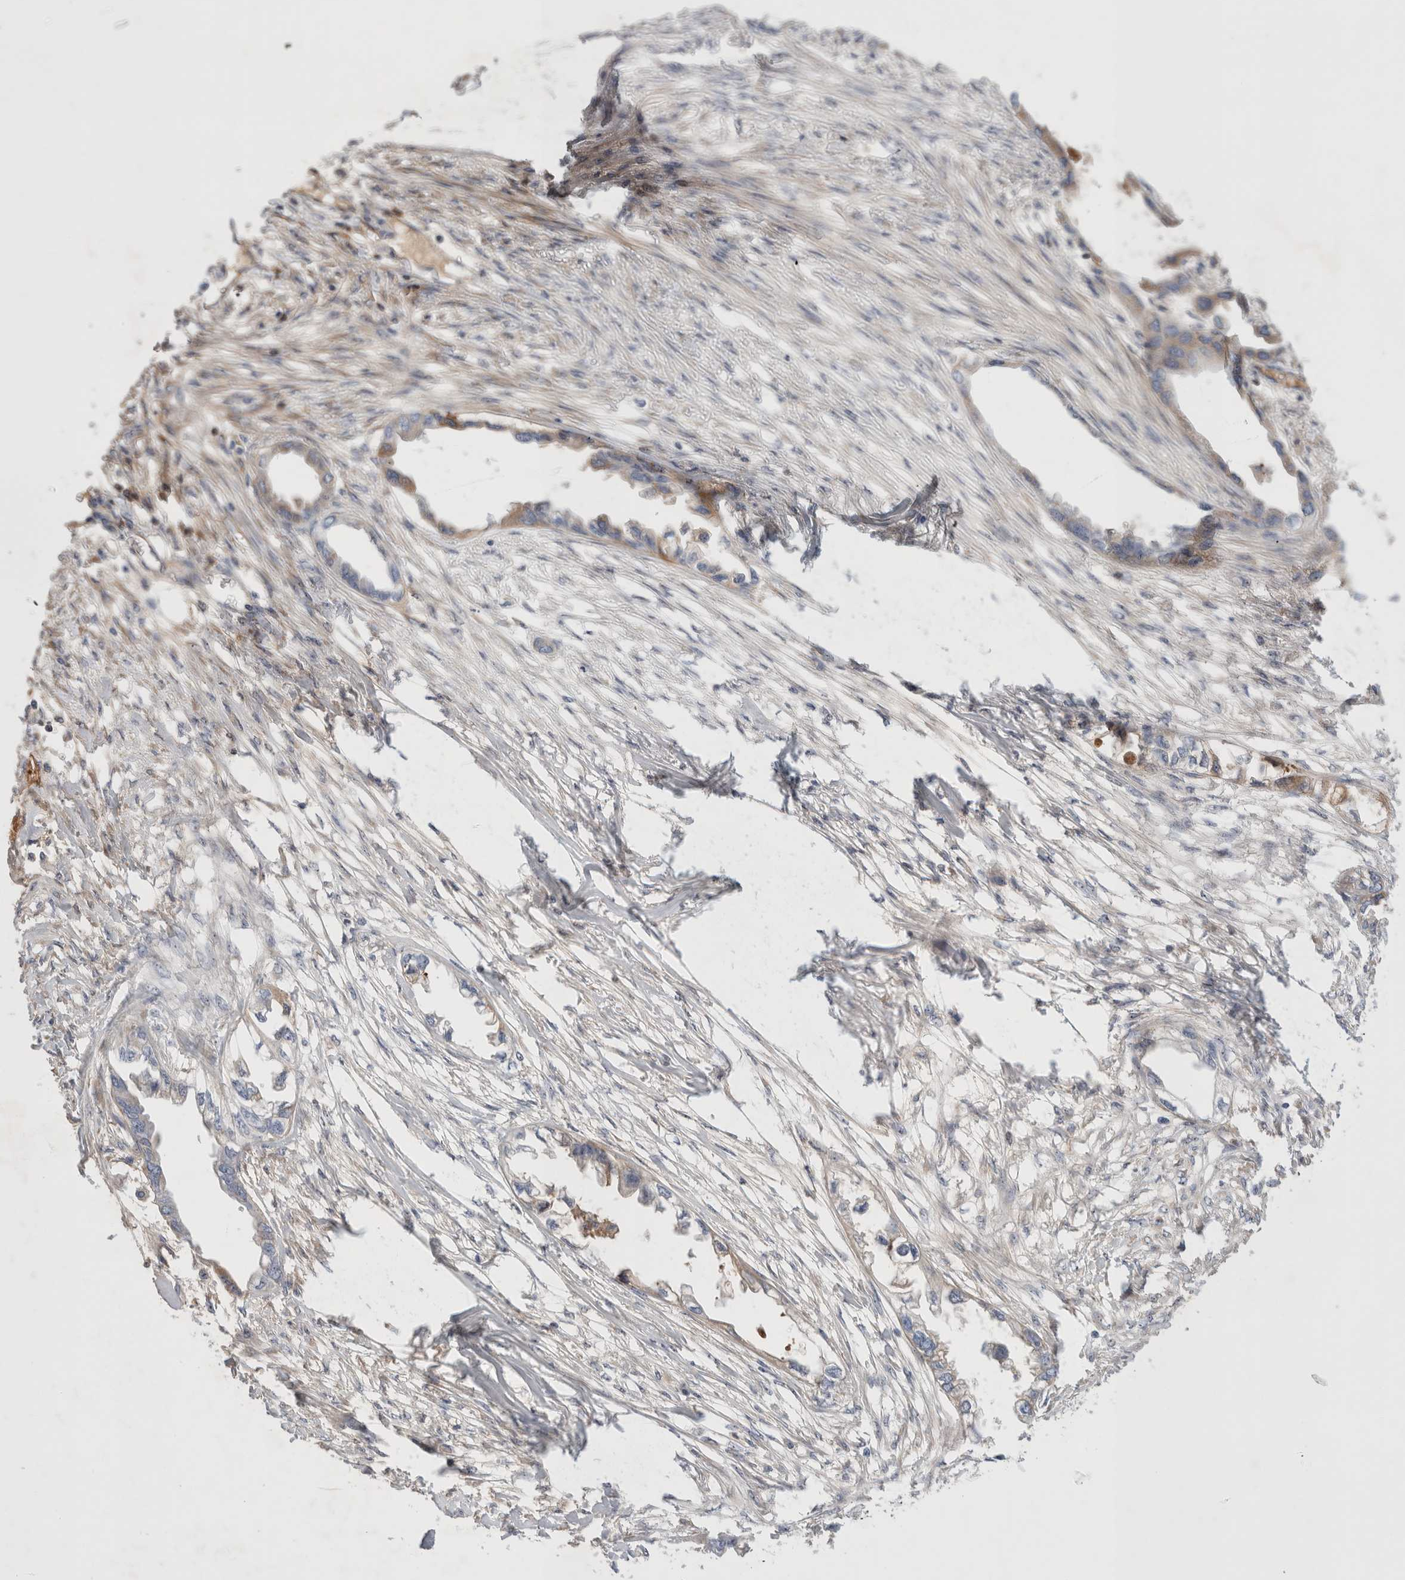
{"staining": {"intensity": "negative", "quantity": "none", "location": "none"}, "tissue": "endometrial cancer", "cell_type": "Tumor cells", "image_type": "cancer", "snomed": [{"axis": "morphology", "description": "Adenocarcinoma, NOS"}, {"axis": "morphology", "description": "Adenocarcinoma, metastatic, NOS"}, {"axis": "topography", "description": "Adipose tissue"}, {"axis": "topography", "description": "Endometrium"}], "caption": "Immunohistochemical staining of human endometrial cancer reveals no significant staining in tumor cells.", "gene": "ECHDC2", "patient": {"sex": "female", "age": 67}}